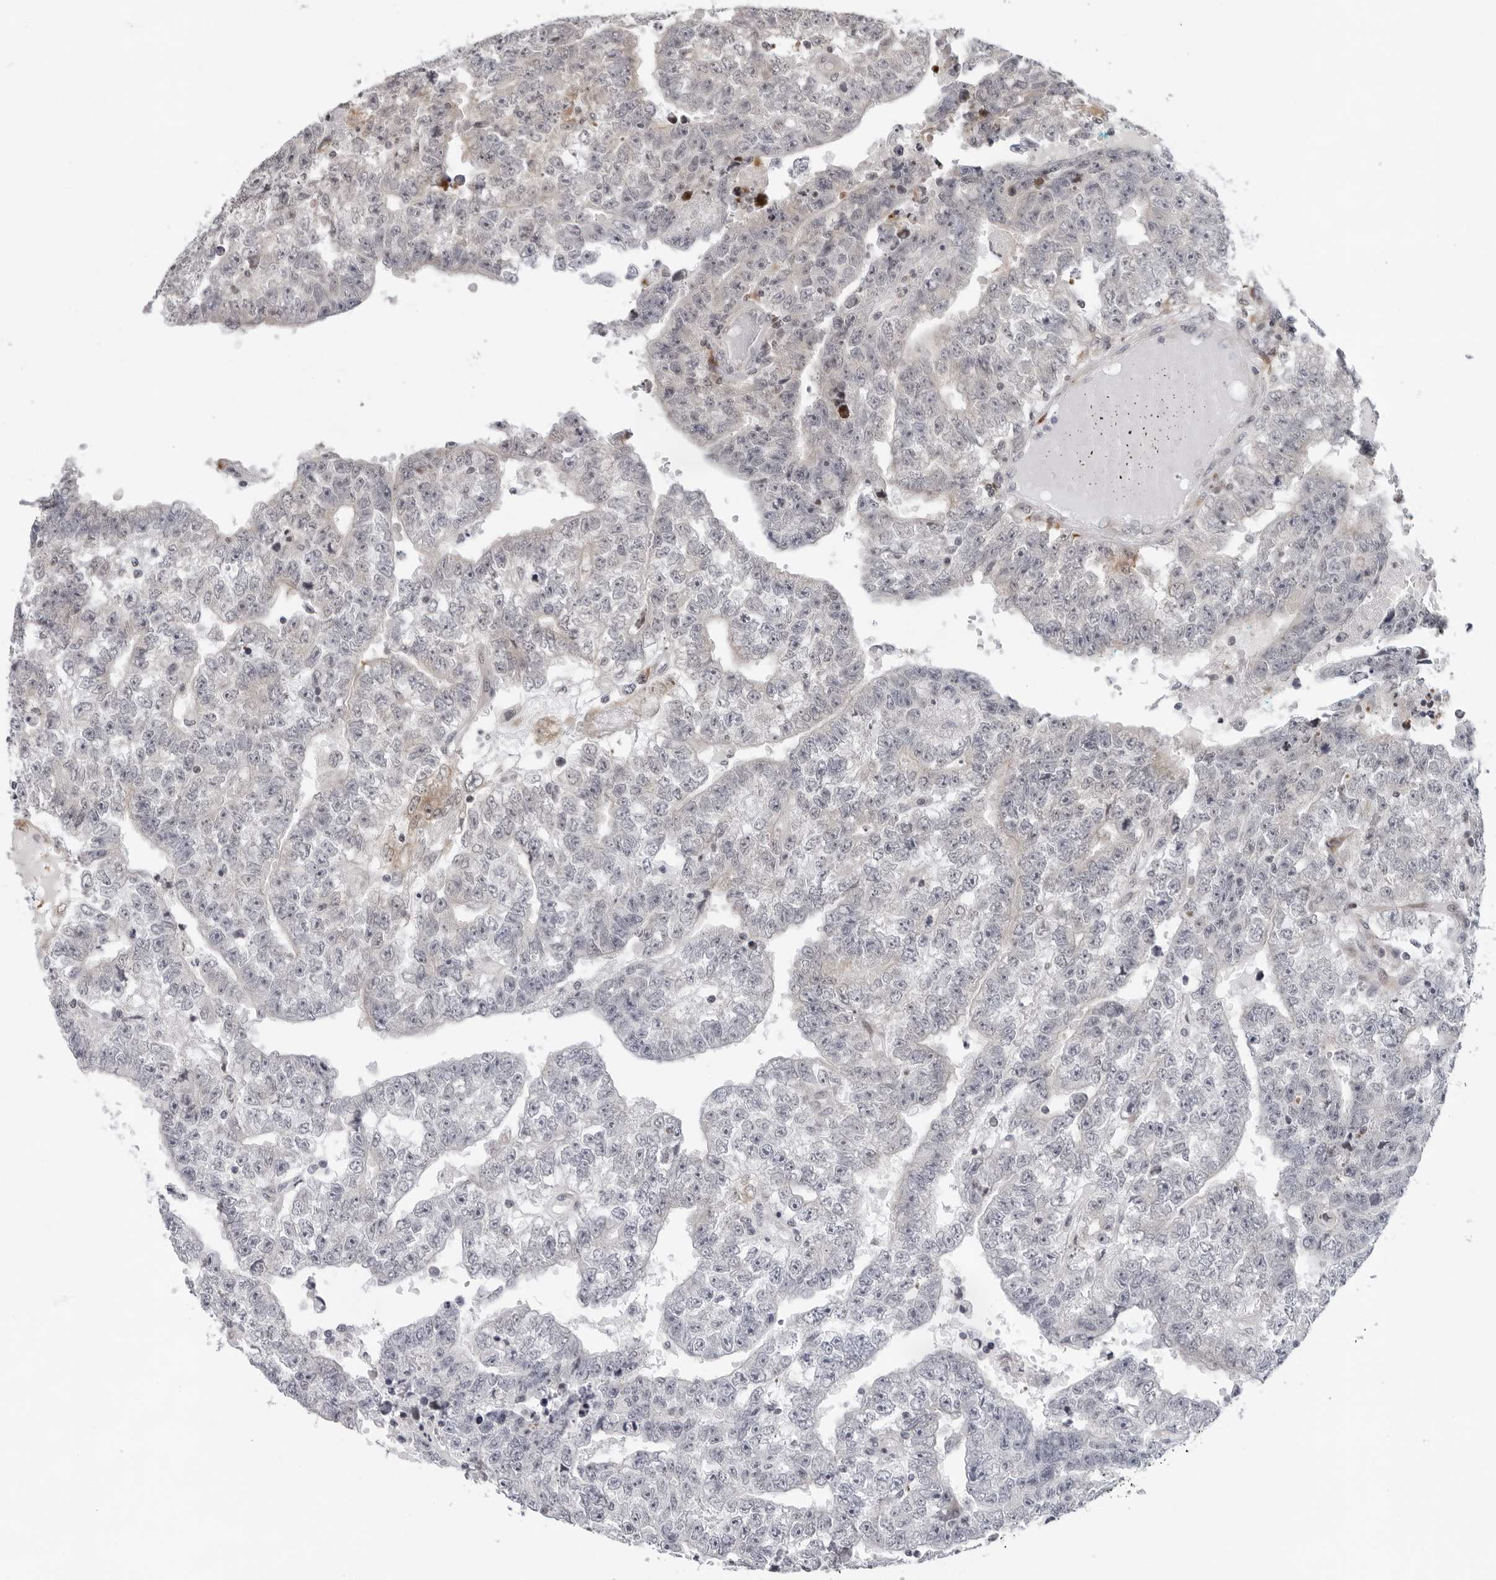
{"staining": {"intensity": "negative", "quantity": "none", "location": "none"}, "tissue": "testis cancer", "cell_type": "Tumor cells", "image_type": "cancer", "snomed": [{"axis": "morphology", "description": "Carcinoma, Embryonal, NOS"}, {"axis": "topography", "description": "Testis"}], "caption": "This is an immunohistochemistry (IHC) micrograph of human embryonal carcinoma (testis). There is no staining in tumor cells.", "gene": "PIP4K2C", "patient": {"sex": "male", "age": 25}}